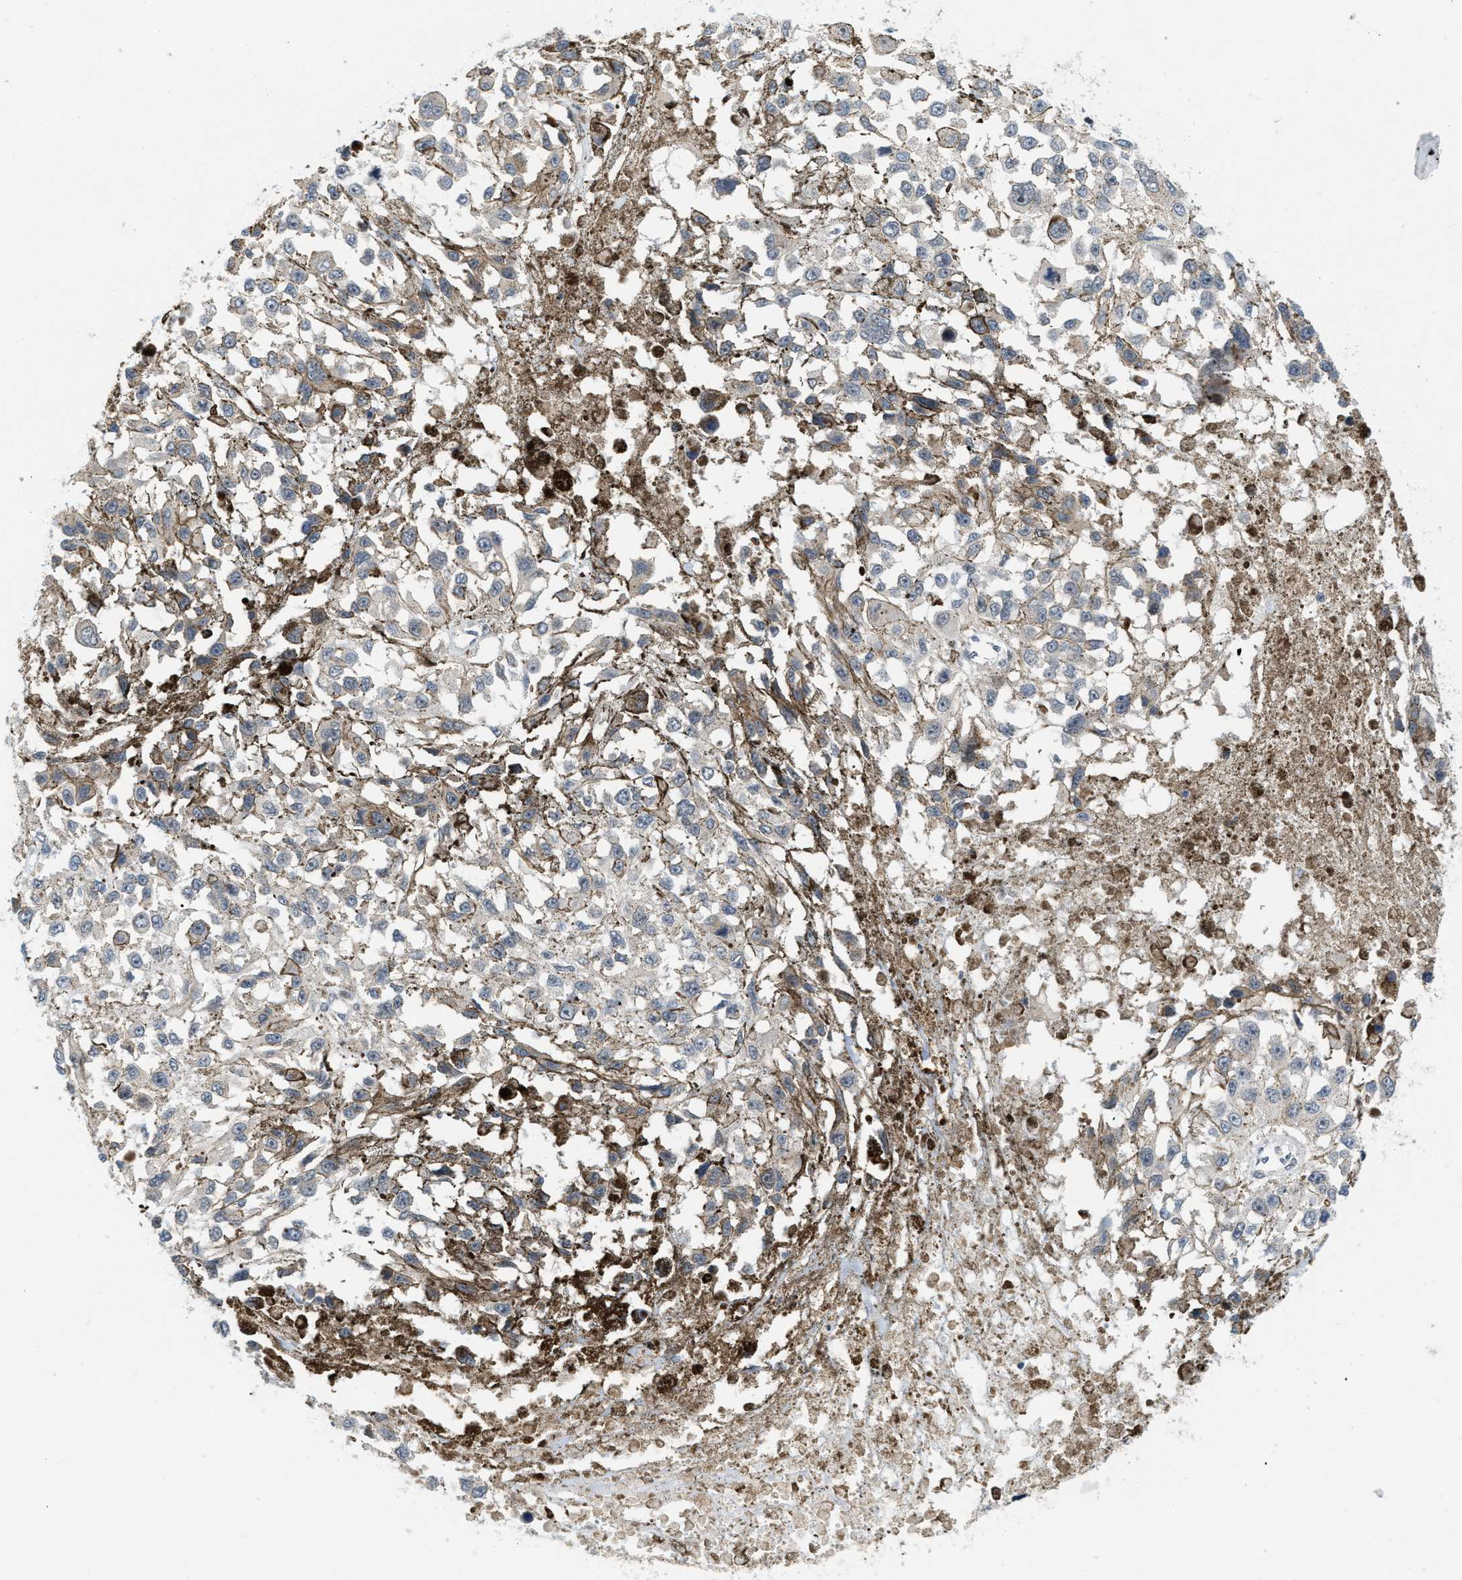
{"staining": {"intensity": "negative", "quantity": "none", "location": "none"}, "tissue": "melanoma", "cell_type": "Tumor cells", "image_type": "cancer", "snomed": [{"axis": "morphology", "description": "Malignant melanoma, Metastatic site"}, {"axis": "topography", "description": "Lymph node"}], "caption": "IHC photomicrograph of neoplastic tissue: human melanoma stained with DAB shows no significant protein staining in tumor cells.", "gene": "ING1", "patient": {"sex": "male", "age": 59}}